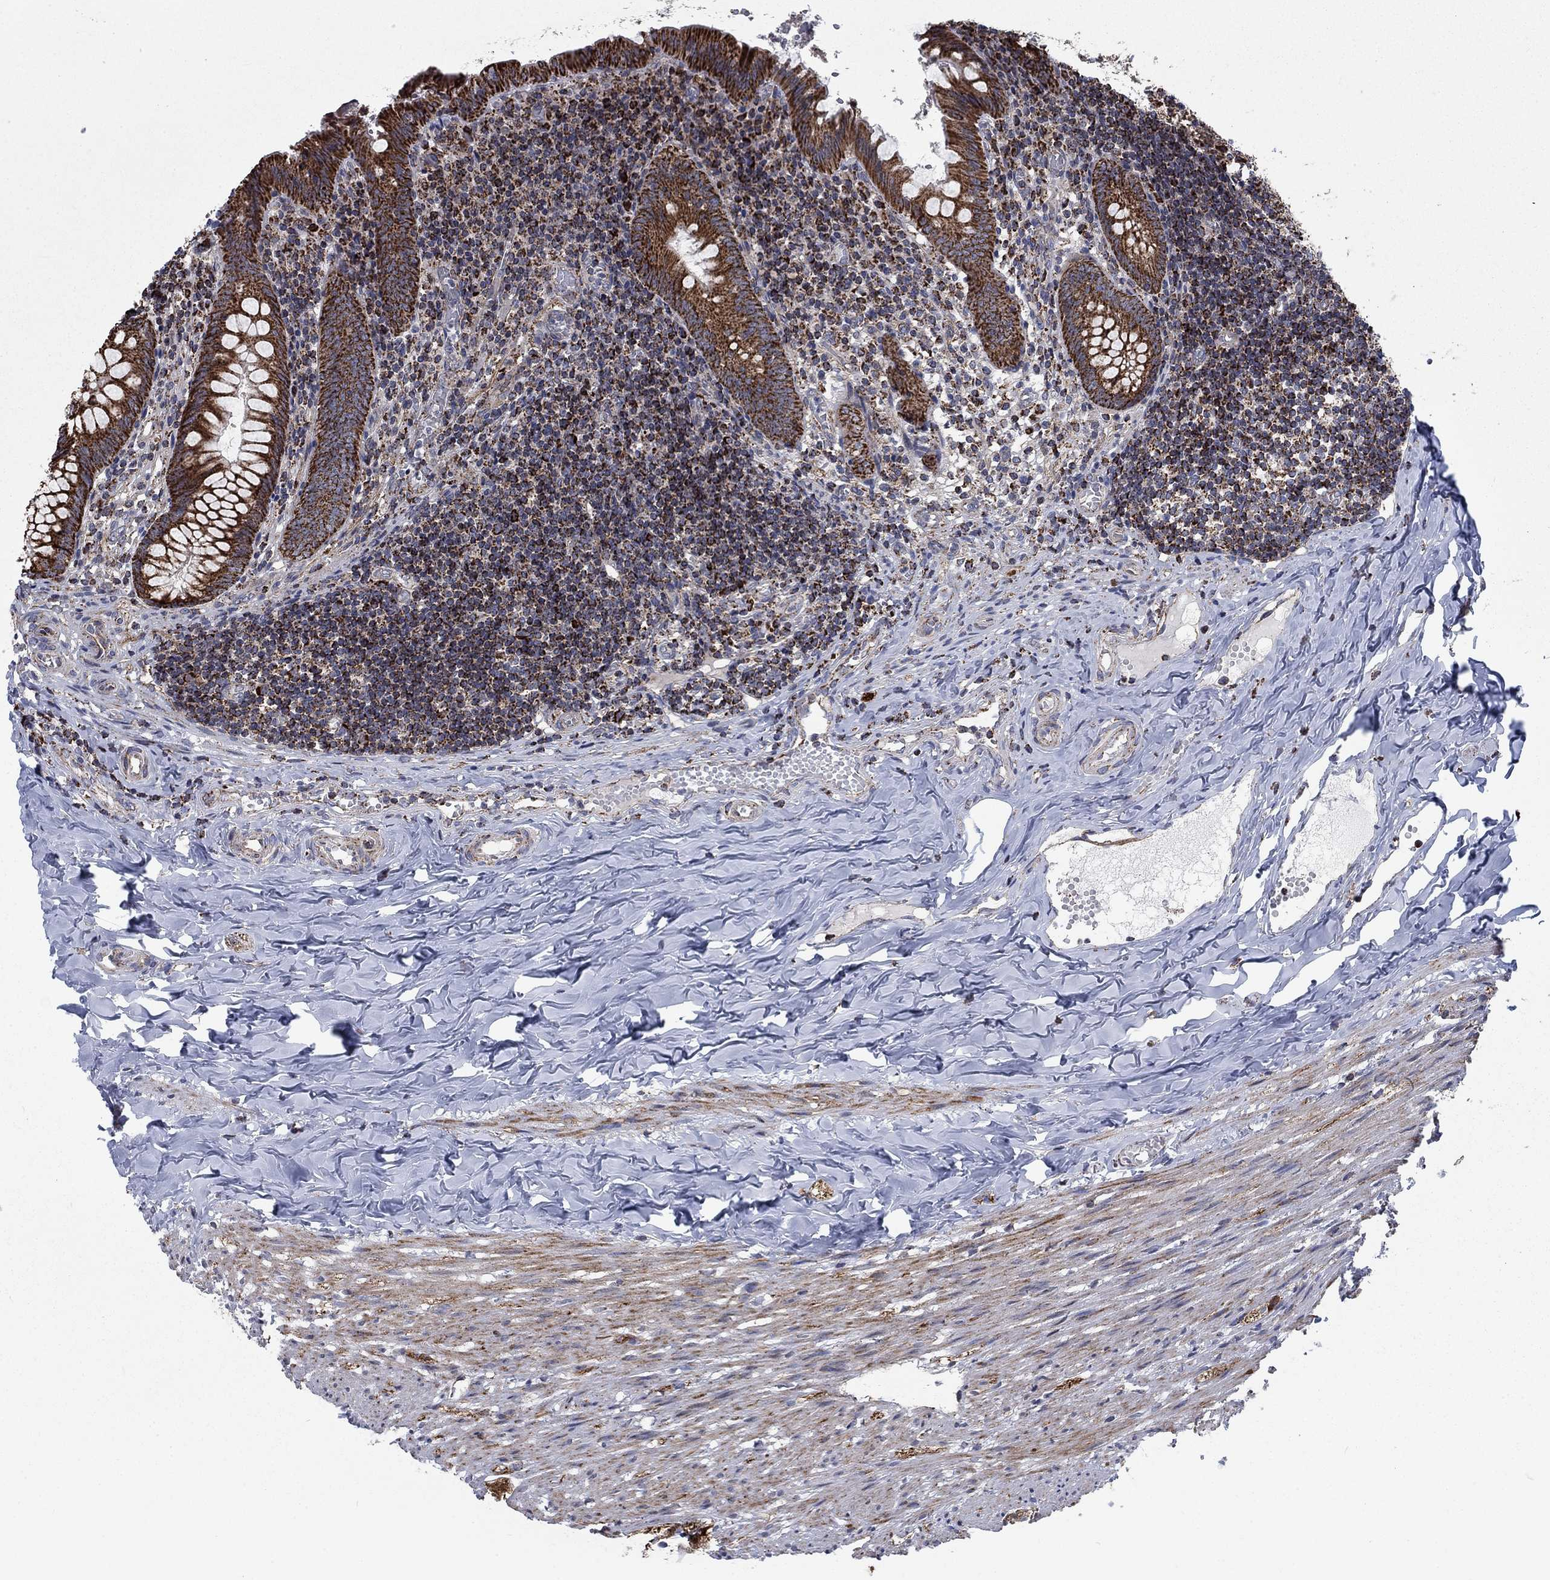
{"staining": {"intensity": "strong", "quantity": ">75%", "location": "cytoplasmic/membranous"}, "tissue": "appendix", "cell_type": "Glandular cells", "image_type": "normal", "snomed": [{"axis": "morphology", "description": "Normal tissue, NOS"}, {"axis": "topography", "description": "Appendix"}], "caption": "Approximately >75% of glandular cells in normal appendix demonstrate strong cytoplasmic/membranous protein expression as visualized by brown immunohistochemical staining.", "gene": "MOAP1", "patient": {"sex": "female", "age": 23}}